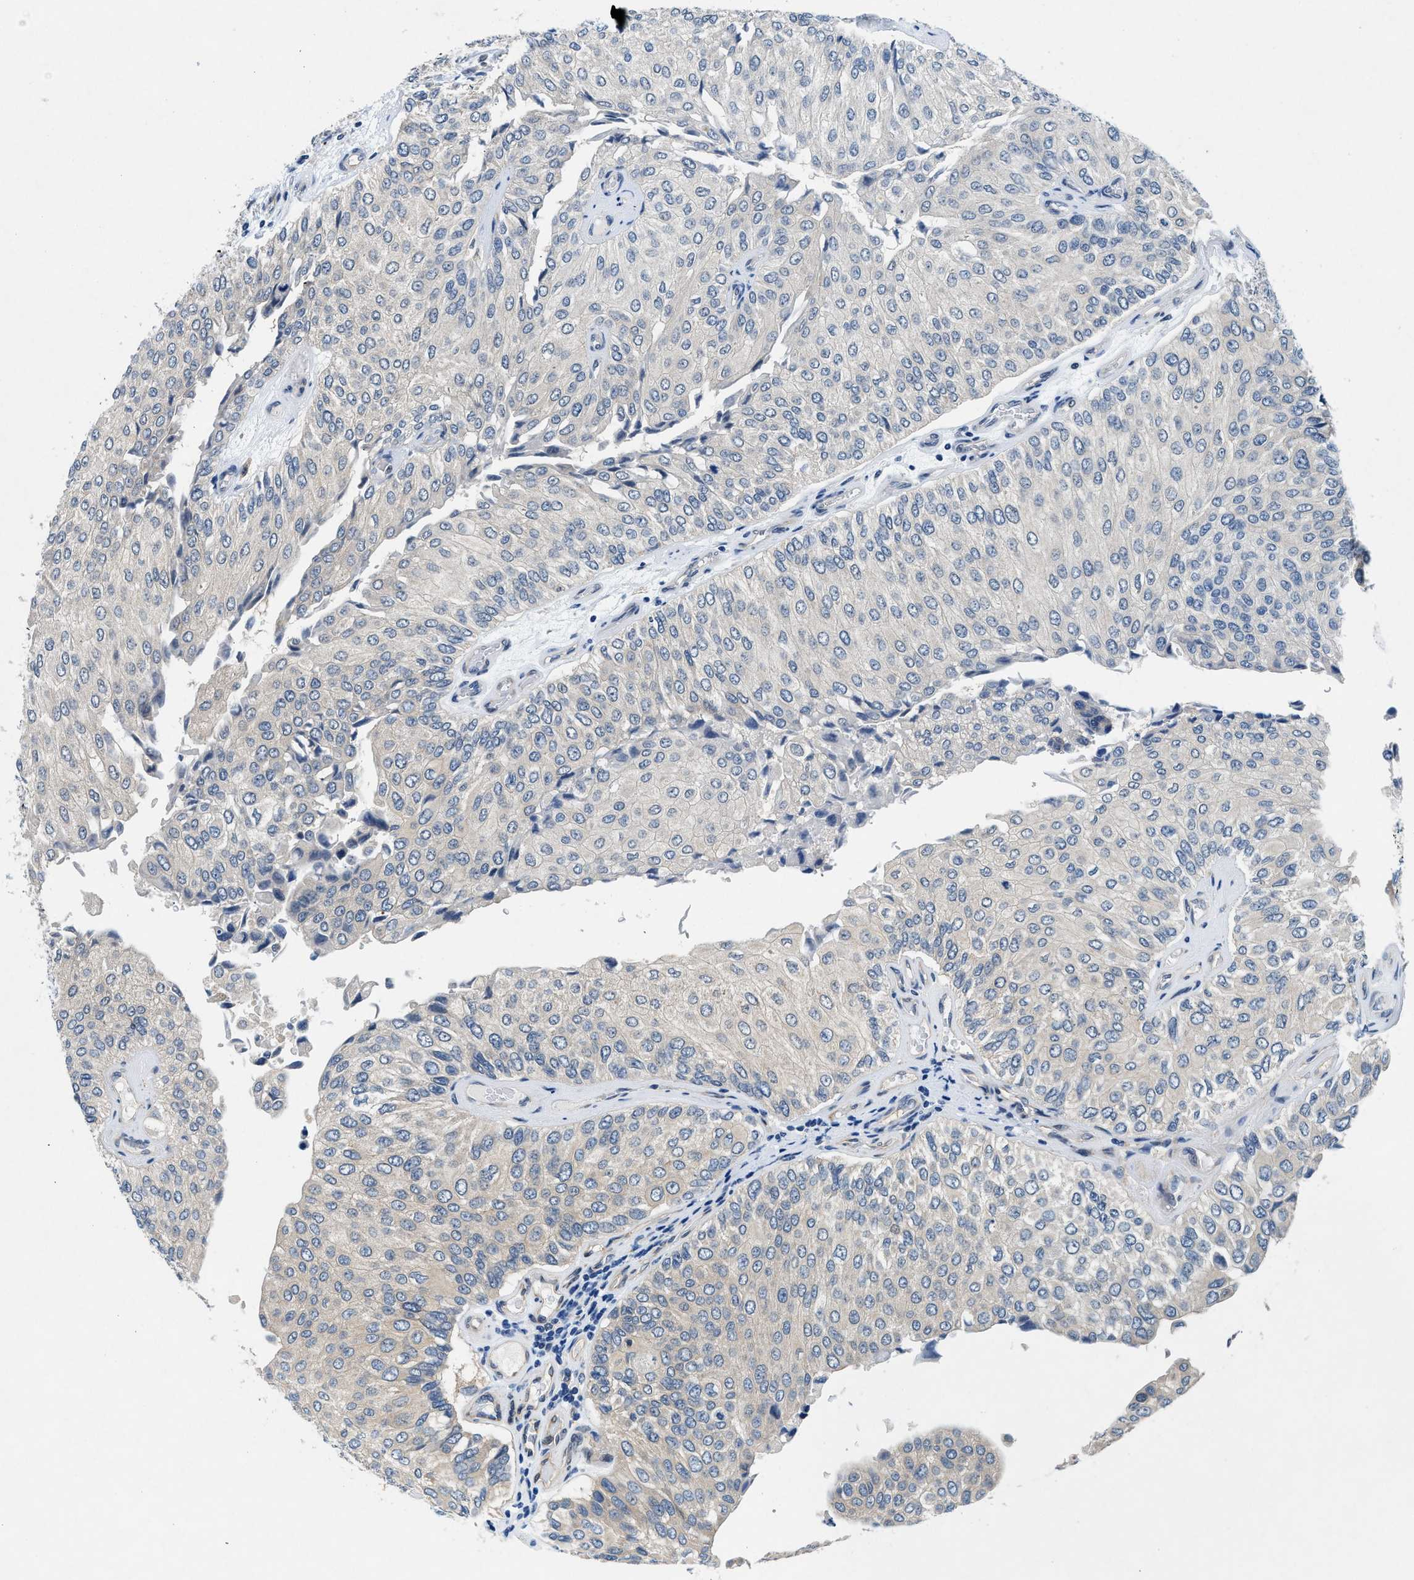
{"staining": {"intensity": "negative", "quantity": "none", "location": "none"}, "tissue": "urothelial cancer", "cell_type": "Tumor cells", "image_type": "cancer", "snomed": [{"axis": "morphology", "description": "Urothelial carcinoma, High grade"}, {"axis": "topography", "description": "Kidney"}, {"axis": "topography", "description": "Urinary bladder"}], "caption": "This is an immunohistochemistry (IHC) histopathology image of urothelial cancer. There is no positivity in tumor cells.", "gene": "COPS2", "patient": {"sex": "male", "age": 77}}